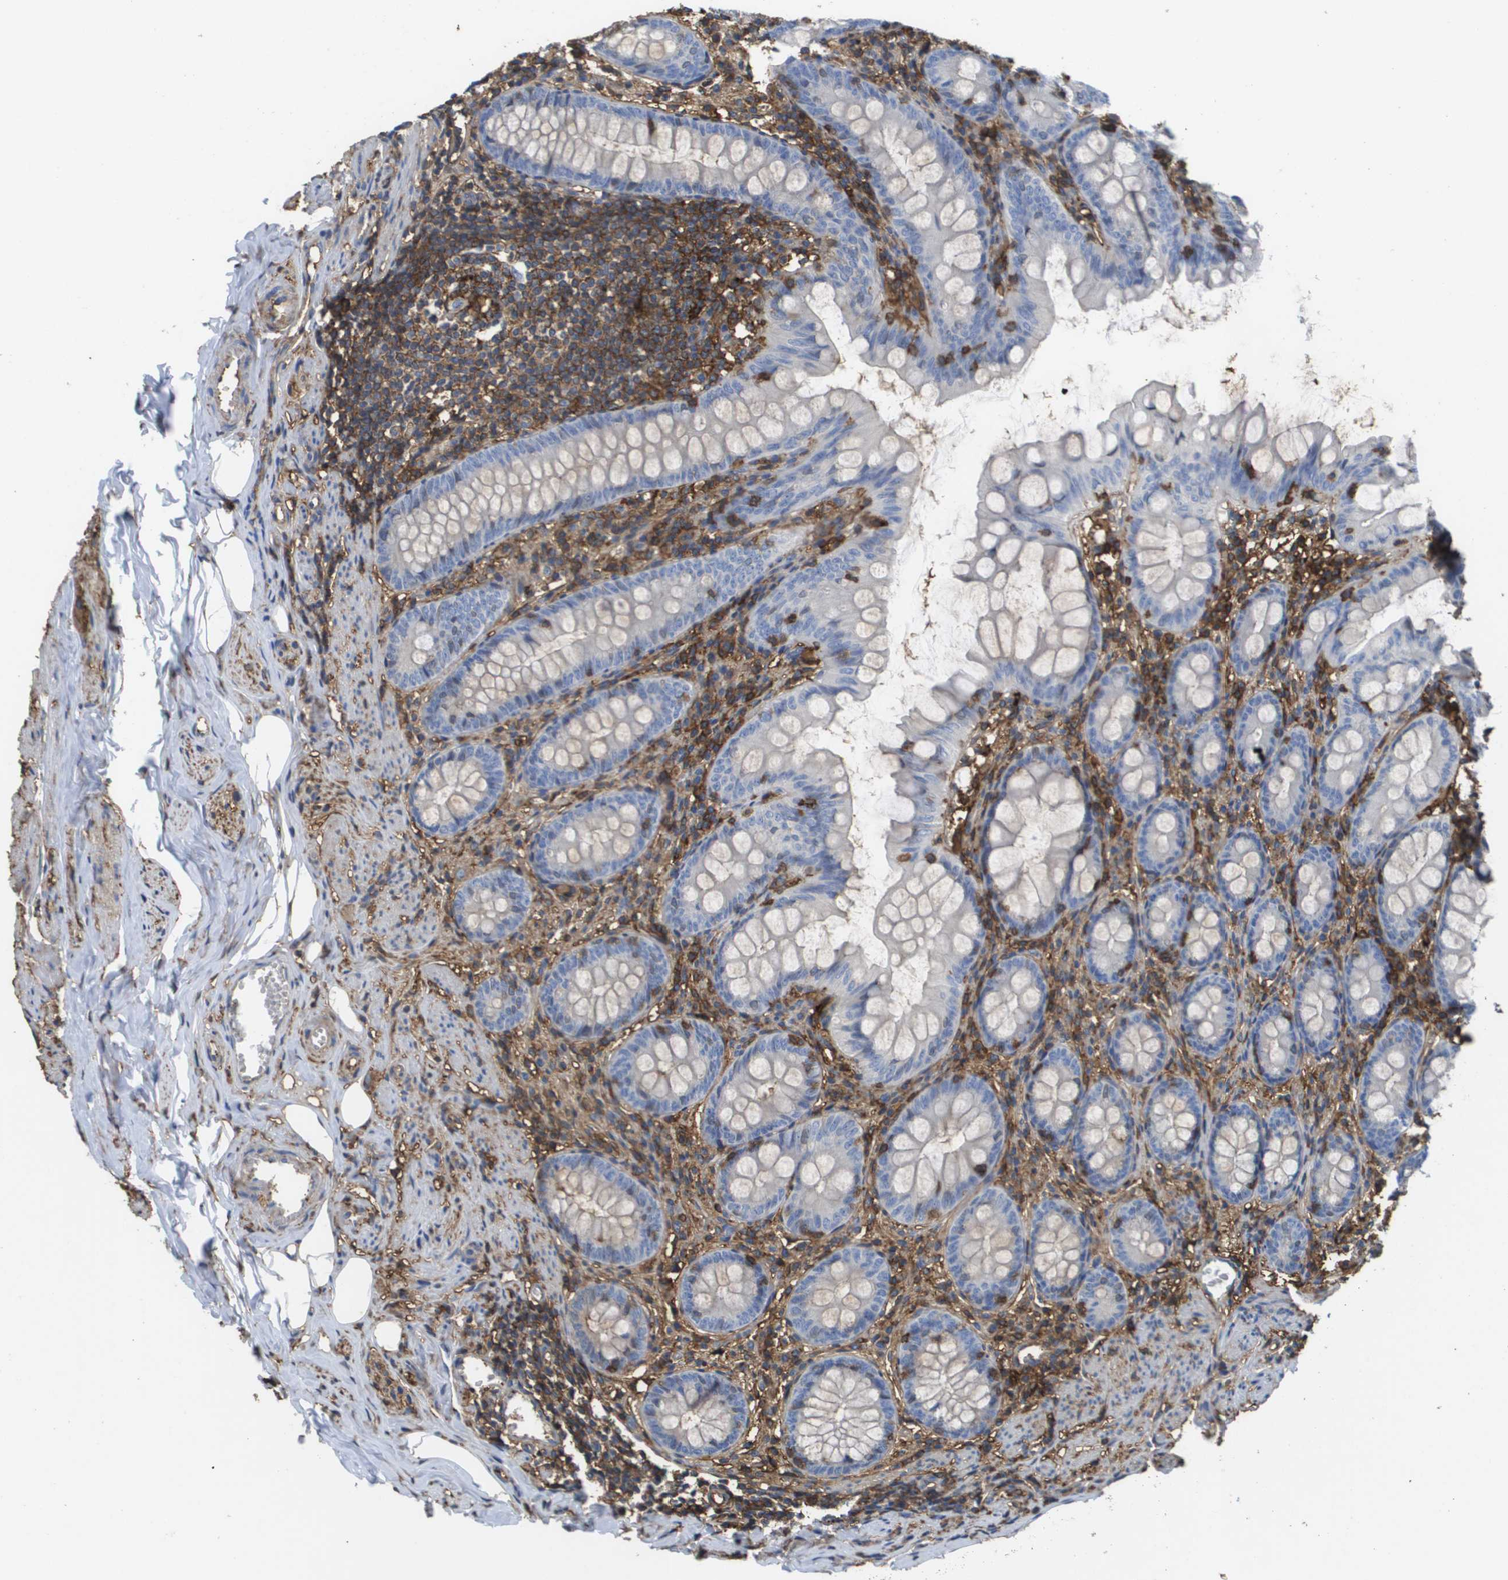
{"staining": {"intensity": "negative", "quantity": "none", "location": "none"}, "tissue": "appendix", "cell_type": "Glandular cells", "image_type": "normal", "snomed": [{"axis": "morphology", "description": "Normal tissue, NOS"}, {"axis": "topography", "description": "Appendix"}], "caption": "The immunohistochemistry image has no significant positivity in glandular cells of appendix.", "gene": "PASK", "patient": {"sex": "female", "age": 77}}